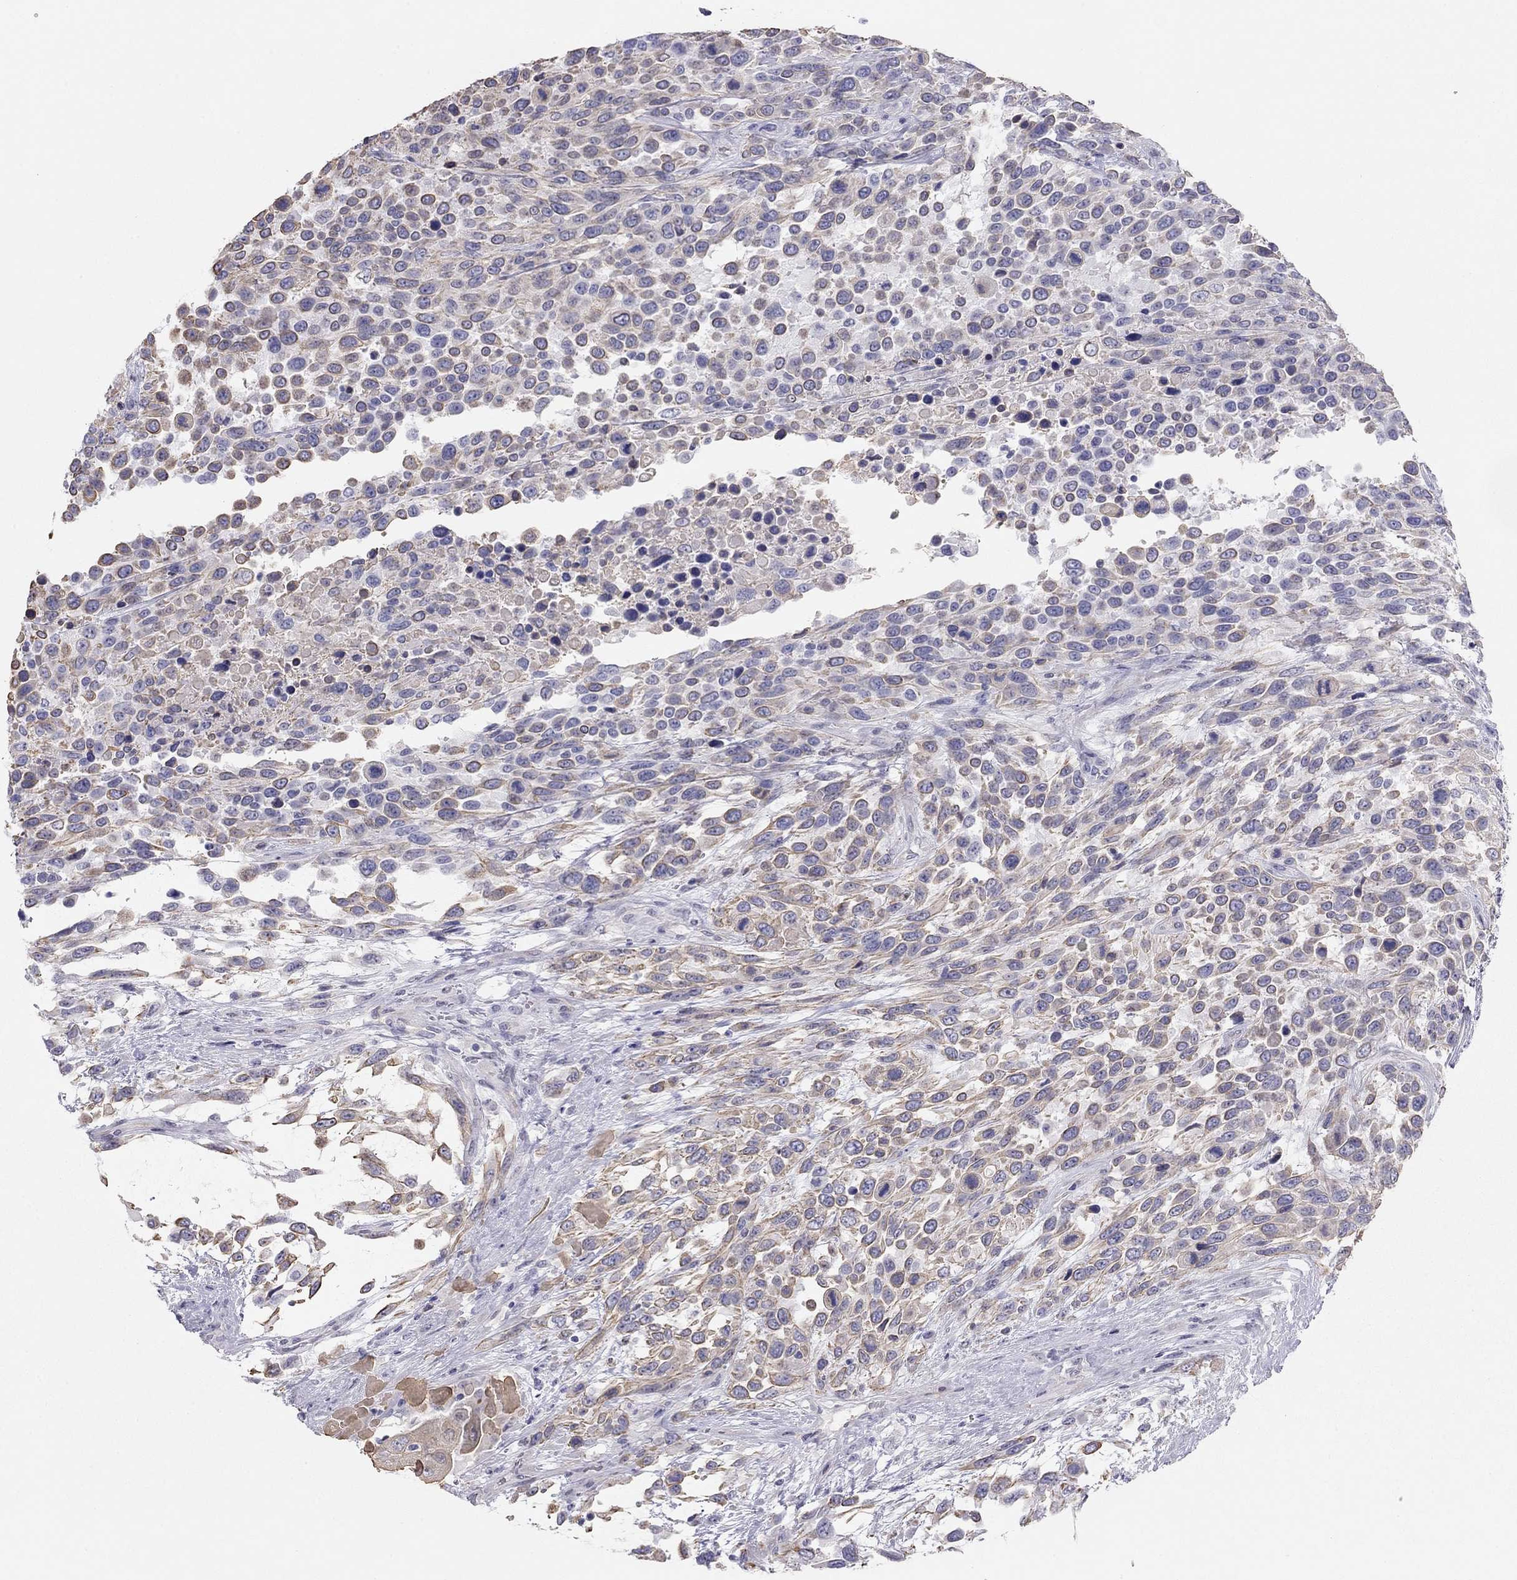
{"staining": {"intensity": "weak", "quantity": ">75%", "location": "cytoplasmic/membranous"}, "tissue": "urothelial cancer", "cell_type": "Tumor cells", "image_type": "cancer", "snomed": [{"axis": "morphology", "description": "Urothelial carcinoma, High grade"}, {"axis": "topography", "description": "Urinary bladder"}], "caption": "High-grade urothelial carcinoma tissue reveals weak cytoplasmic/membranous expression in about >75% of tumor cells (brown staining indicates protein expression, while blue staining denotes nuclei).", "gene": "KCNV2", "patient": {"sex": "female", "age": 70}}